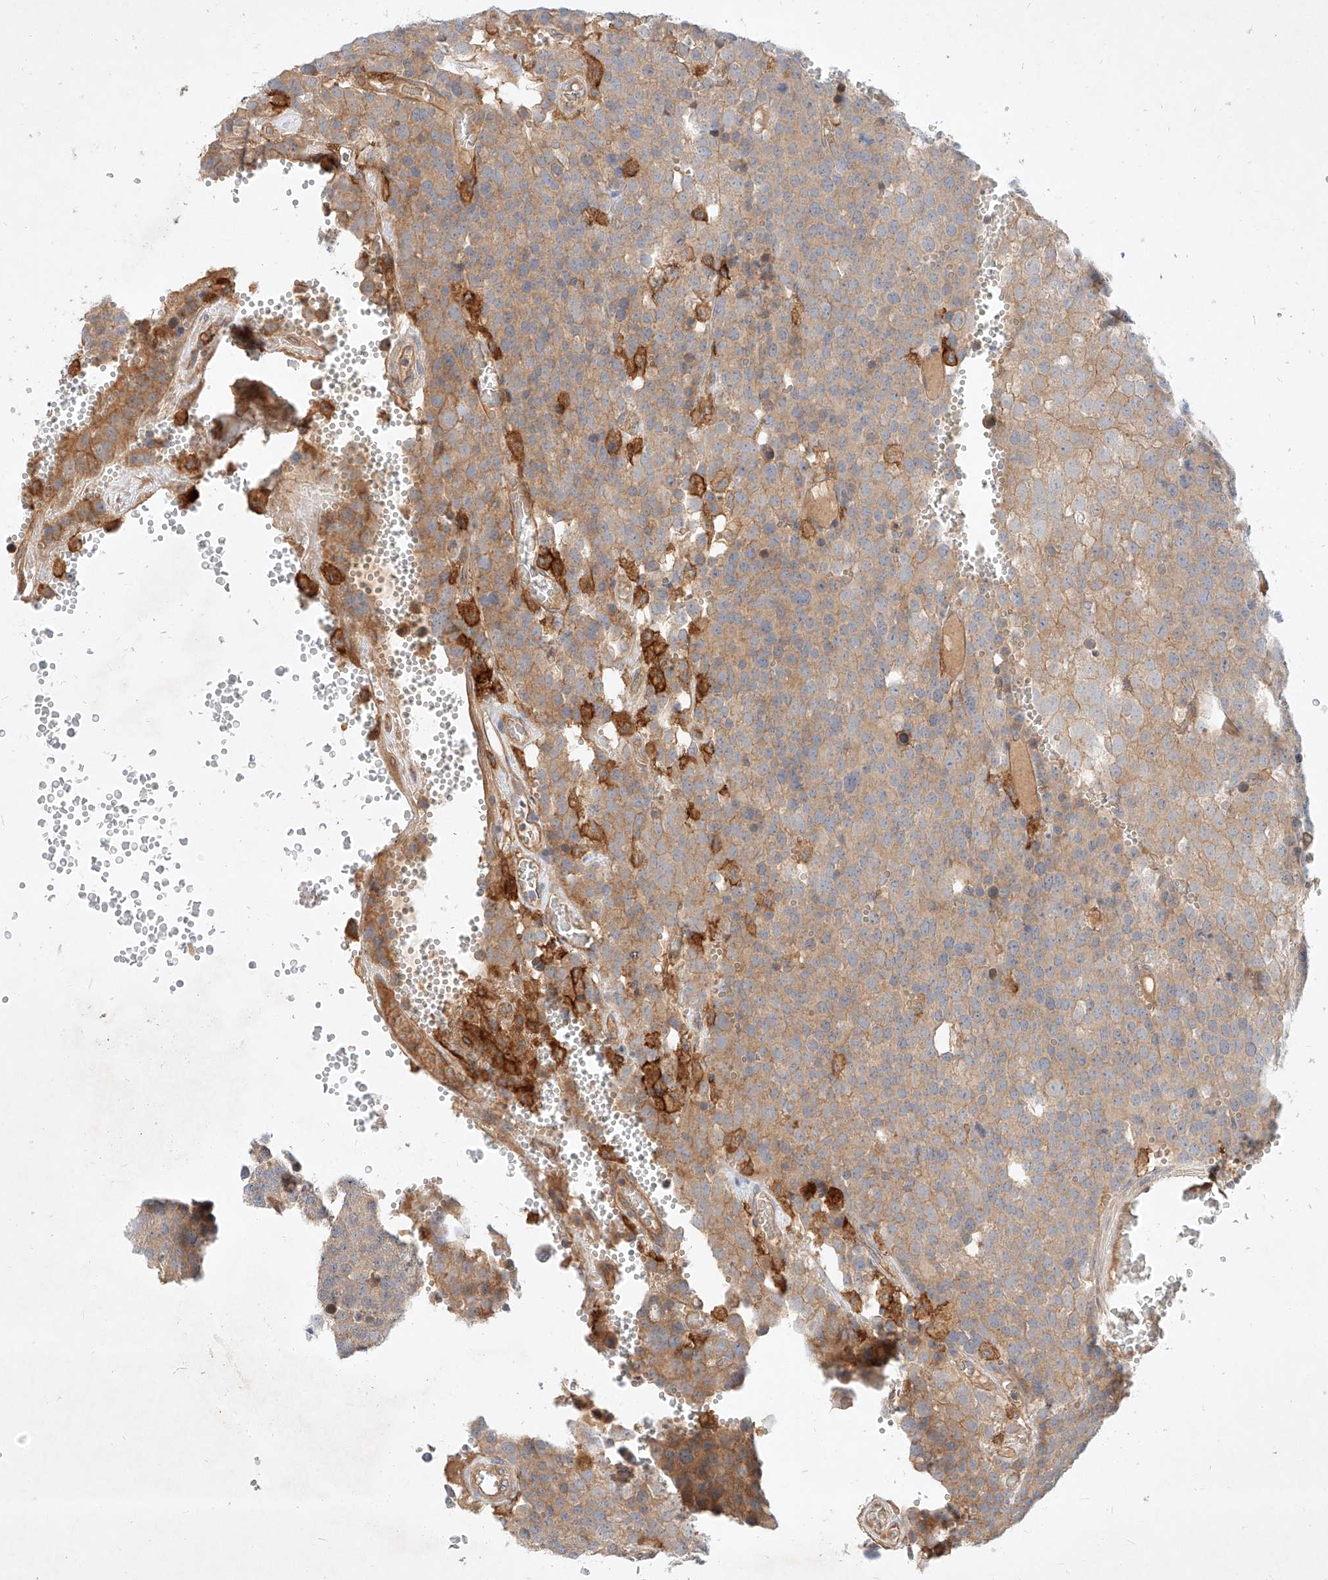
{"staining": {"intensity": "weak", "quantity": ">75%", "location": "cytoplasmic/membranous"}, "tissue": "testis cancer", "cell_type": "Tumor cells", "image_type": "cancer", "snomed": [{"axis": "morphology", "description": "Seminoma, NOS"}, {"axis": "topography", "description": "Testis"}], "caption": "Testis seminoma stained with DAB IHC reveals low levels of weak cytoplasmic/membranous expression in approximately >75% of tumor cells. The staining was performed using DAB (3,3'-diaminobenzidine) to visualize the protein expression in brown, while the nuclei were stained in blue with hematoxylin (Magnification: 20x).", "gene": "NFAM1", "patient": {"sex": "male", "age": 71}}